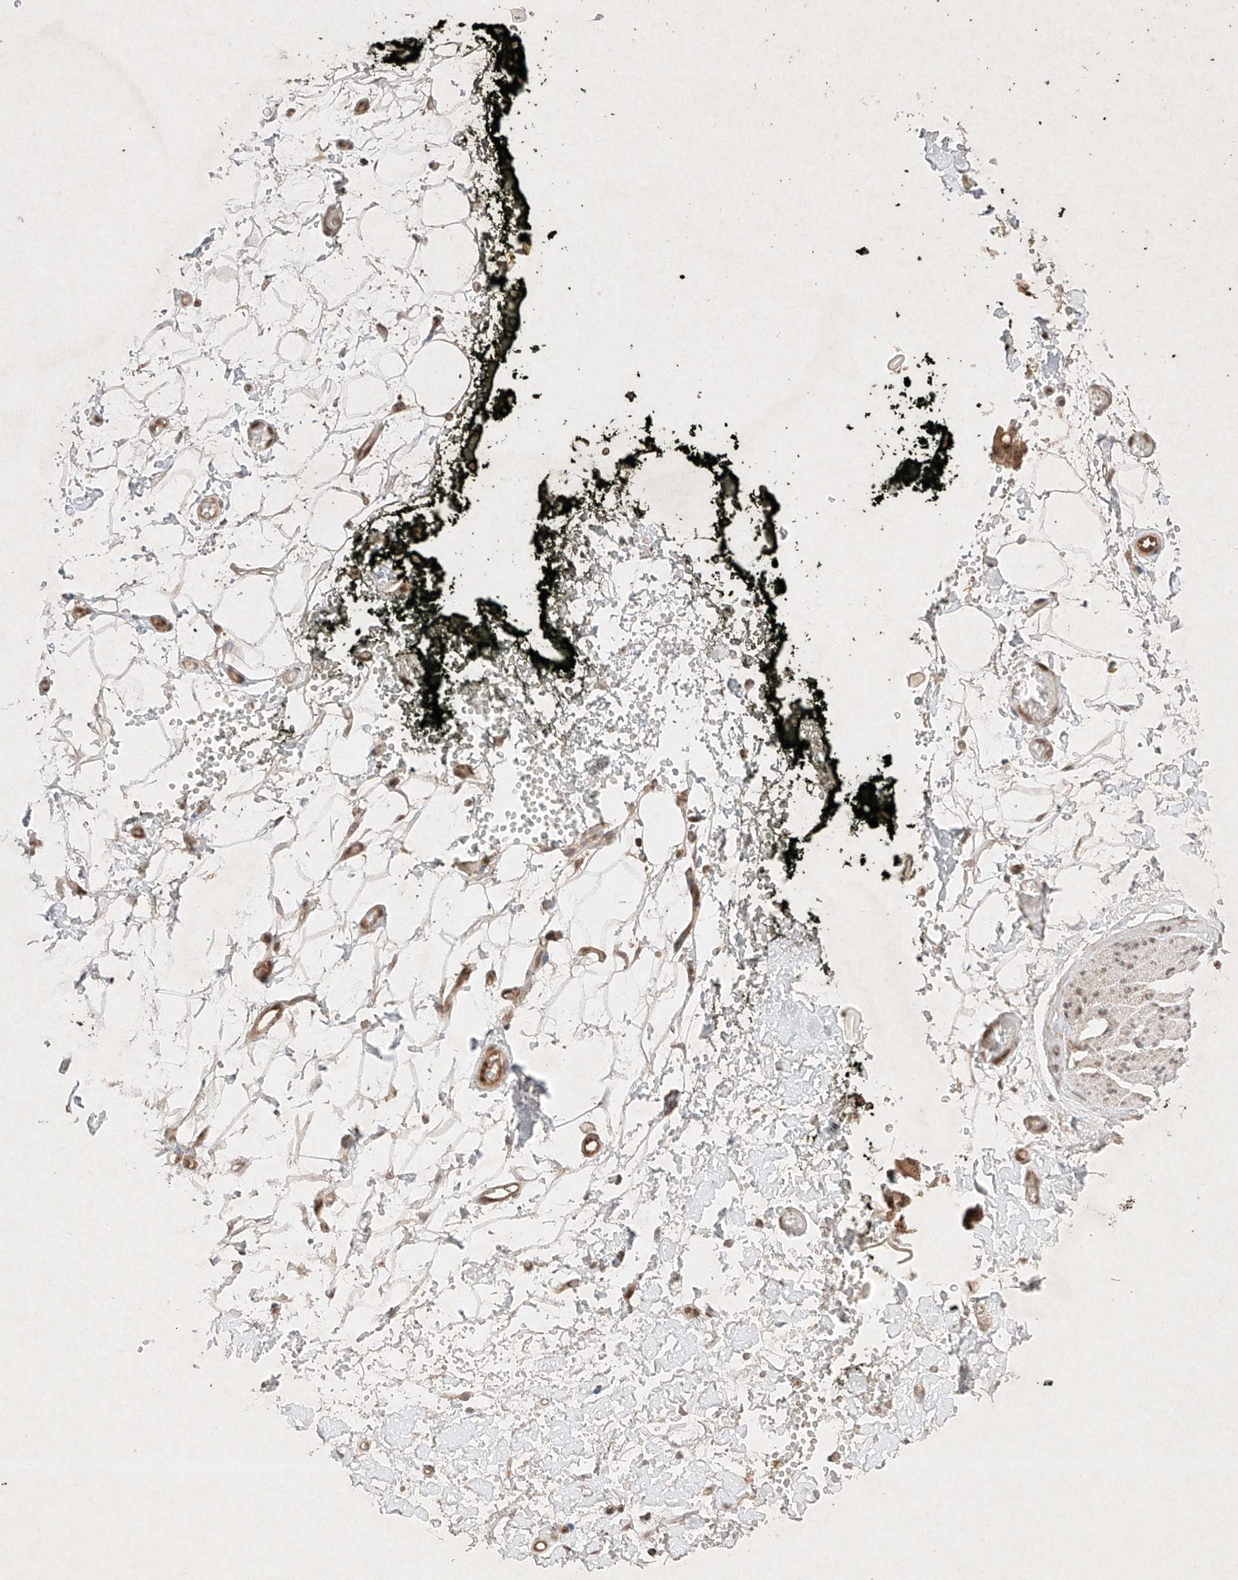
{"staining": {"intensity": "weak", "quantity": "25%-75%", "location": "cytoplasmic/membranous"}, "tissue": "adipose tissue", "cell_type": "Adipocytes", "image_type": "normal", "snomed": [{"axis": "morphology", "description": "Normal tissue, NOS"}, {"axis": "morphology", "description": "Adenocarcinoma, NOS"}, {"axis": "topography", "description": "Pancreas"}, {"axis": "topography", "description": "Peripheral nerve tissue"}], "caption": "Adipocytes exhibit weak cytoplasmic/membranous expression in about 25%-75% of cells in unremarkable adipose tissue.", "gene": "RNF31", "patient": {"sex": "male", "age": 59}}